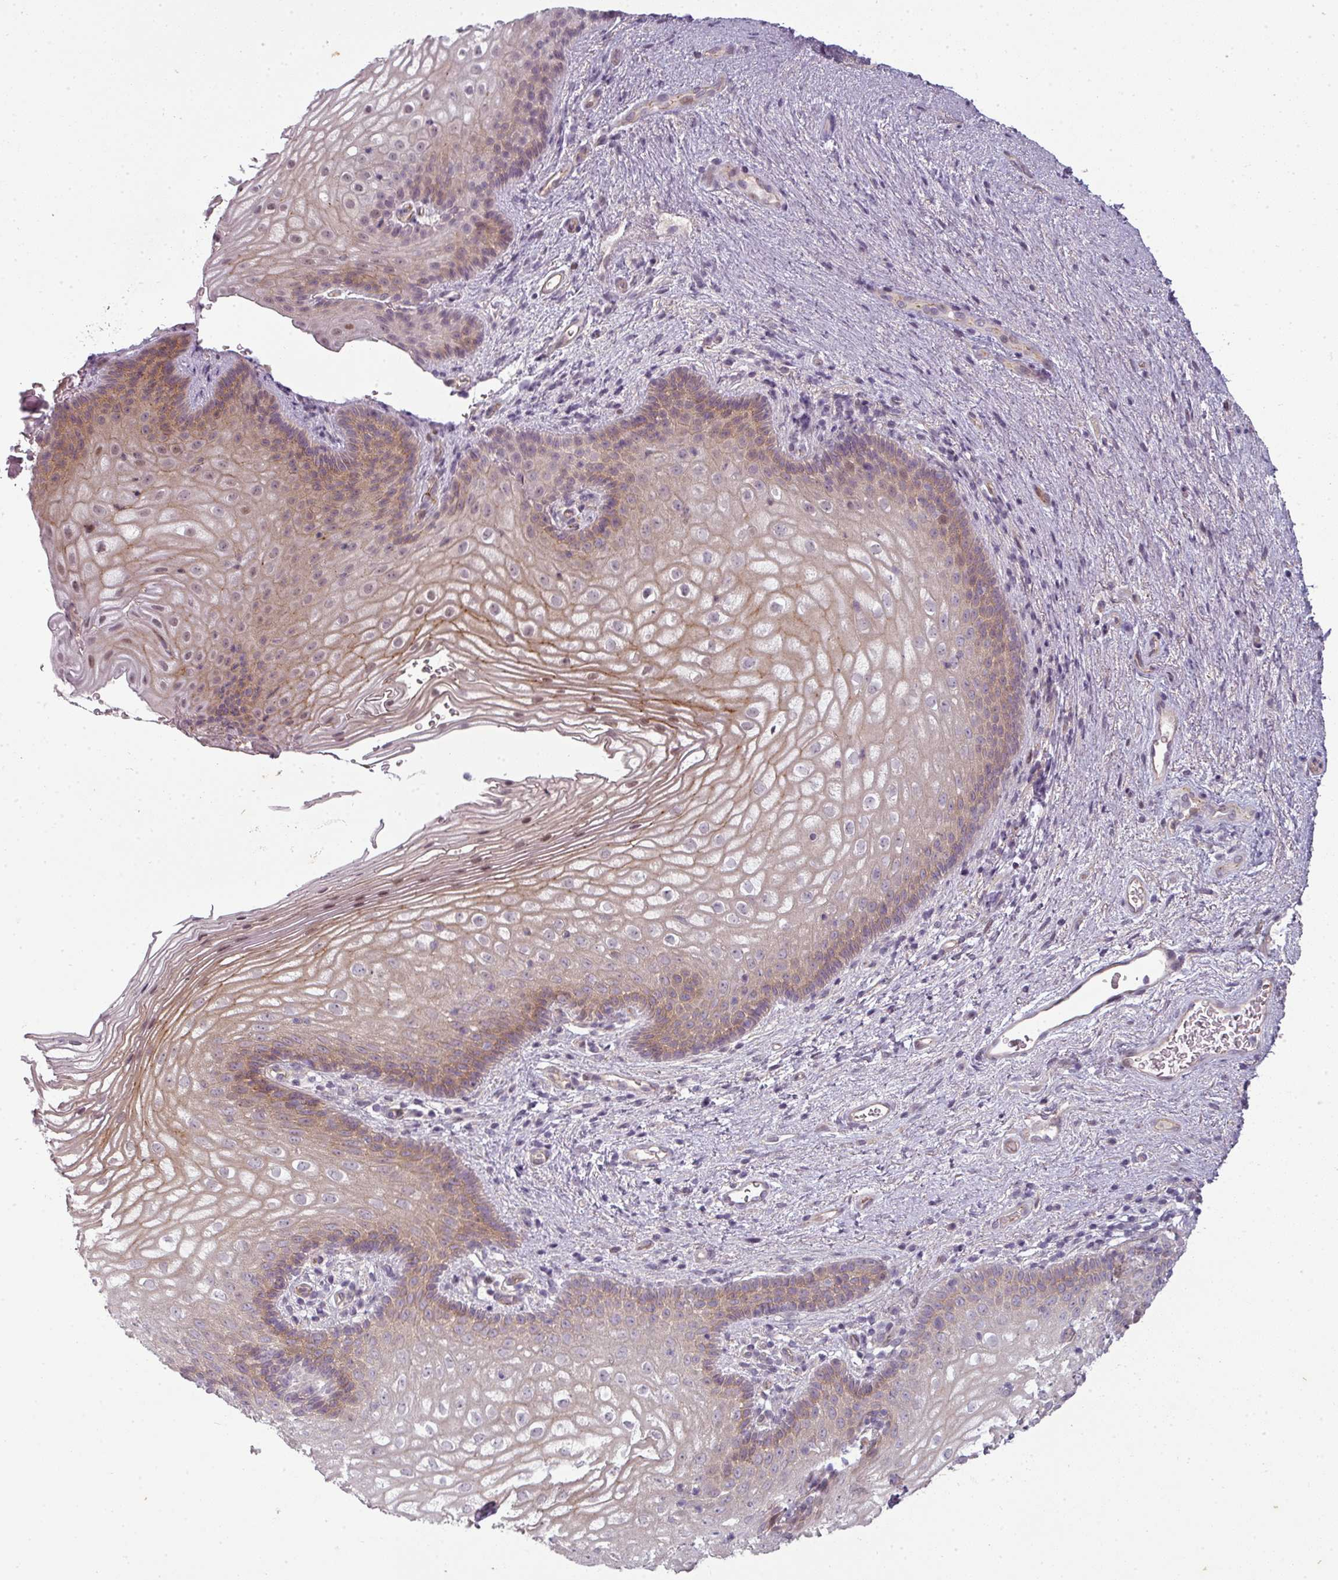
{"staining": {"intensity": "moderate", "quantity": "<25%", "location": "cytoplasmic/membranous"}, "tissue": "vagina", "cell_type": "Squamous epithelial cells", "image_type": "normal", "snomed": [{"axis": "morphology", "description": "Normal tissue, NOS"}, {"axis": "topography", "description": "Vagina"}], "caption": "Brown immunohistochemical staining in normal human vagina exhibits moderate cytoplasmic/membranous positivity in approximately <25% of squamous epithelial cells. Nuclei are stained in blue.", "gene": "SLC16A9", "patient": {"sex": "female", "age": 47}}